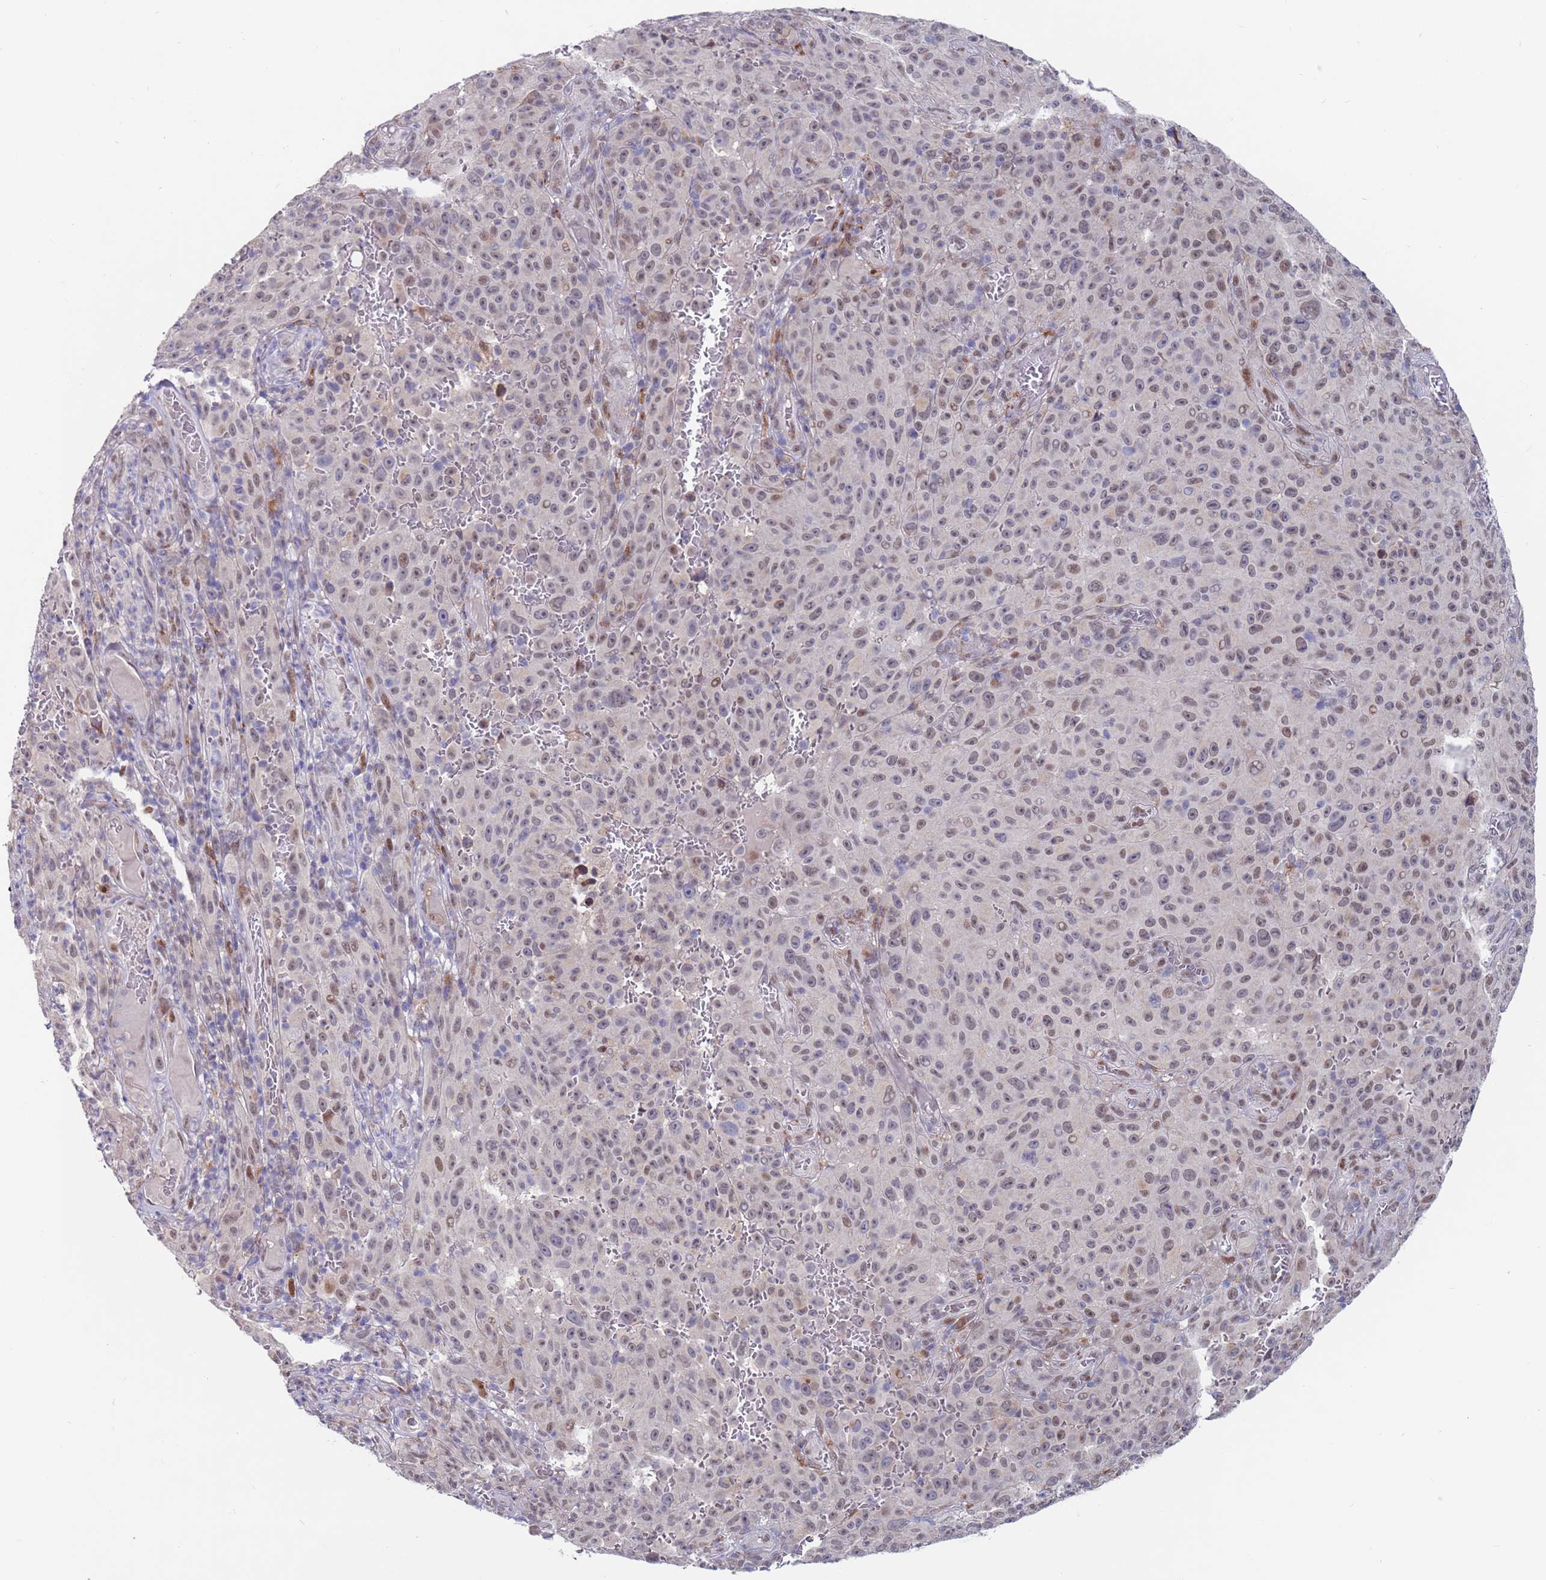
{"staining": {"intensity": "weak", "quantity": ">75%", "location": "nuclear"}, "tissue": "melanoma", "cell_type": "Tumor cells", "image_type": "cancer", "snomed": [{"axis": "morphology", "description": "Malignant melanoma, NOS"}, {"axis": "topography", "description": "Skin"}], "caption": "A low amount of weak nuclear positivity is seen in about >75% of tumor cells in melanoma tissue. The staining was performed using DAB to visualize the protein expression in brown, while the nuclei were stained in blue with hematoxylin (Magnification: 20x).", "gene": "FBXO27", "patient": {"sex": "female", "age": 82}}